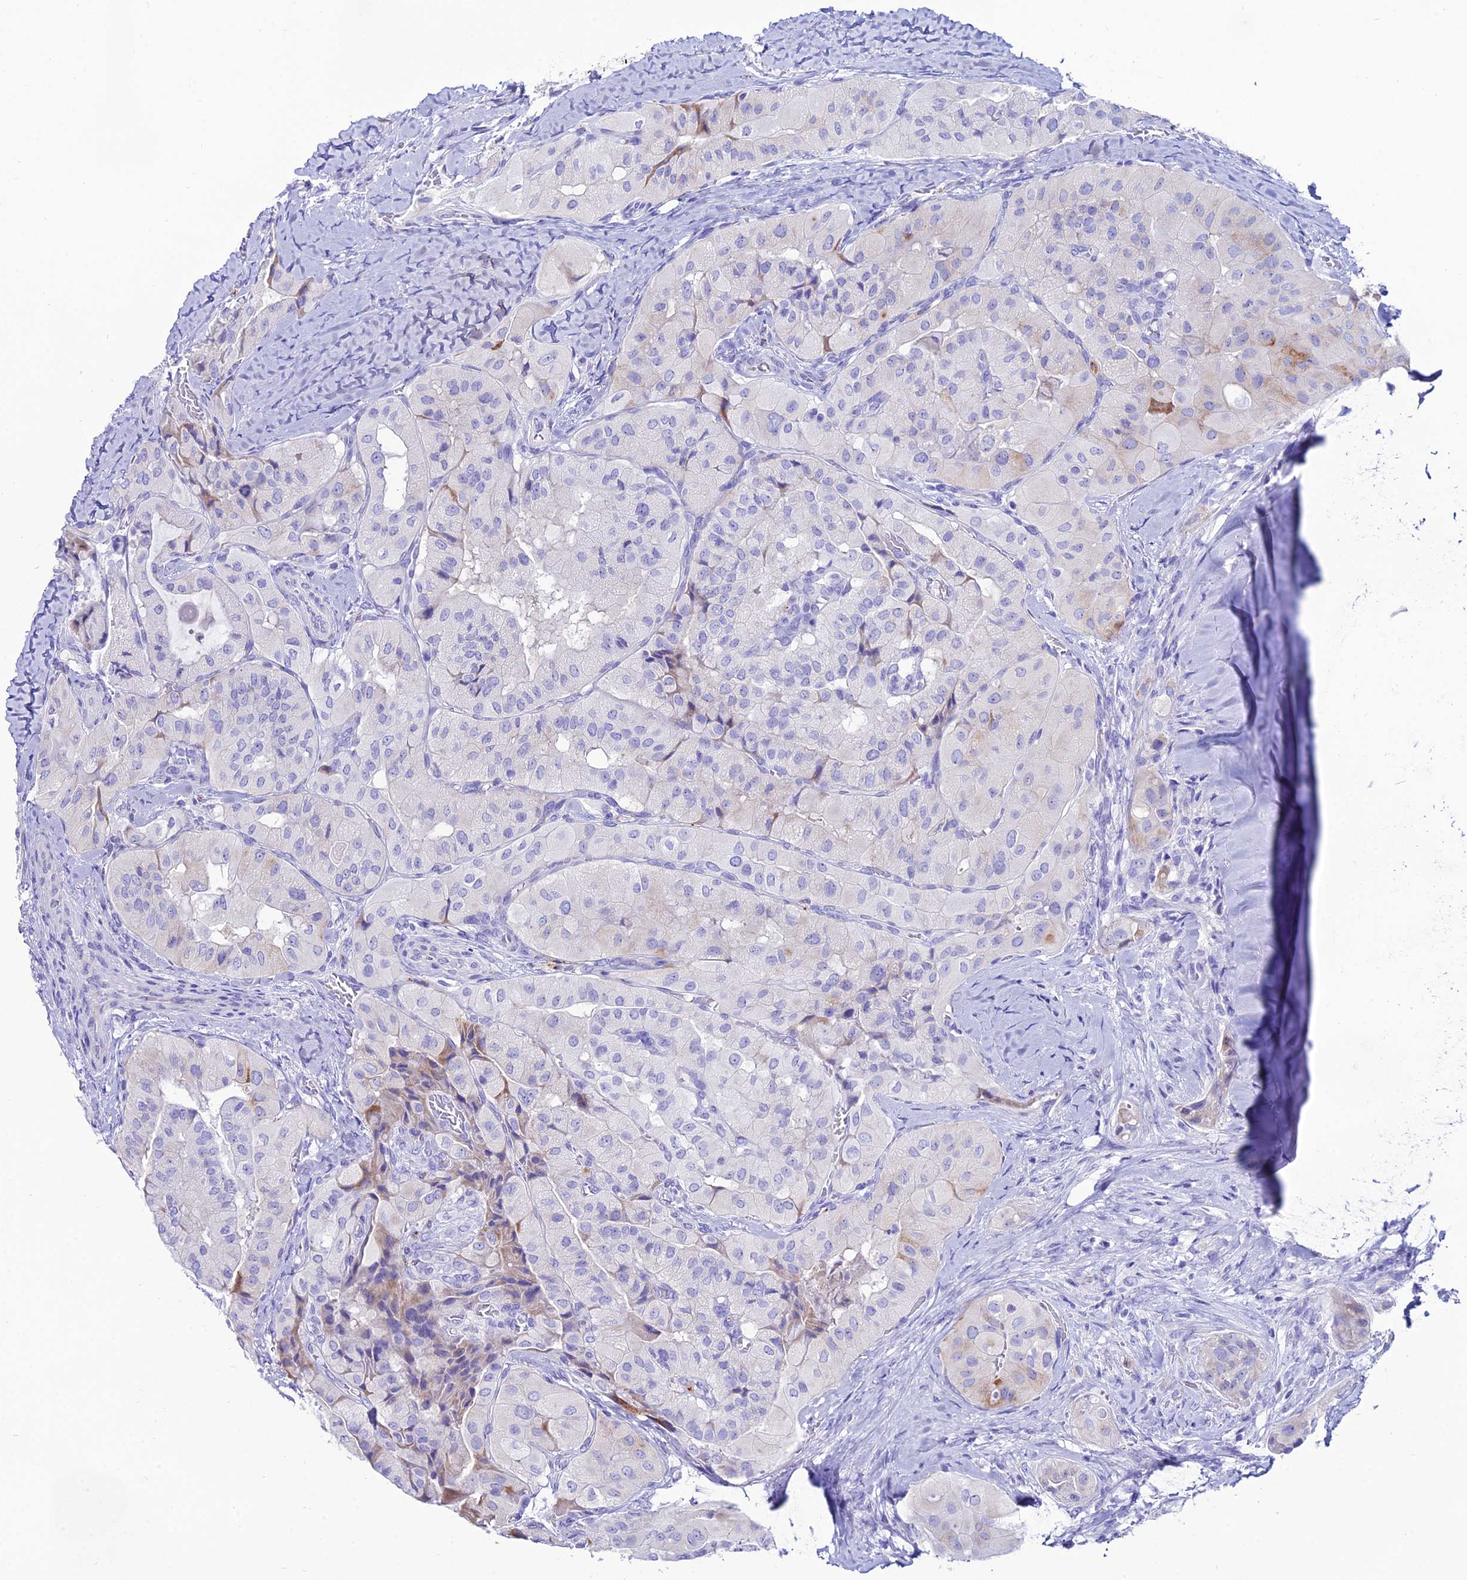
{"staining": {"intensity": "weak", "quantity": "<25%", "location": "cytoplasmic/membranous"}, "tissue": "thyroid cancer", "cell_type": "Tumor cells", "image_type": "cancer", "snomed": [{"axis": "morphology", "description": "Normal tissue, NOS"}, {"axis": "morphology", "description": "Papillary adenocarcinoma, NOS"}, {"axis": "topography", "description": "Thyroid gland"}], "caption": "Immunohistochemical staining of human papillary adenocarcinoma (thyroid) shows no significant expression in tumor cells. The staining was performed using DAB (3,3'-diaminobenzidine) to visualize the protein expression in brown, while the nuclei were stained in blue with hematoxylin (Magnification: 20x).", "gene": "OR4D5", "patient": {"sex": "female", "age": 59}}